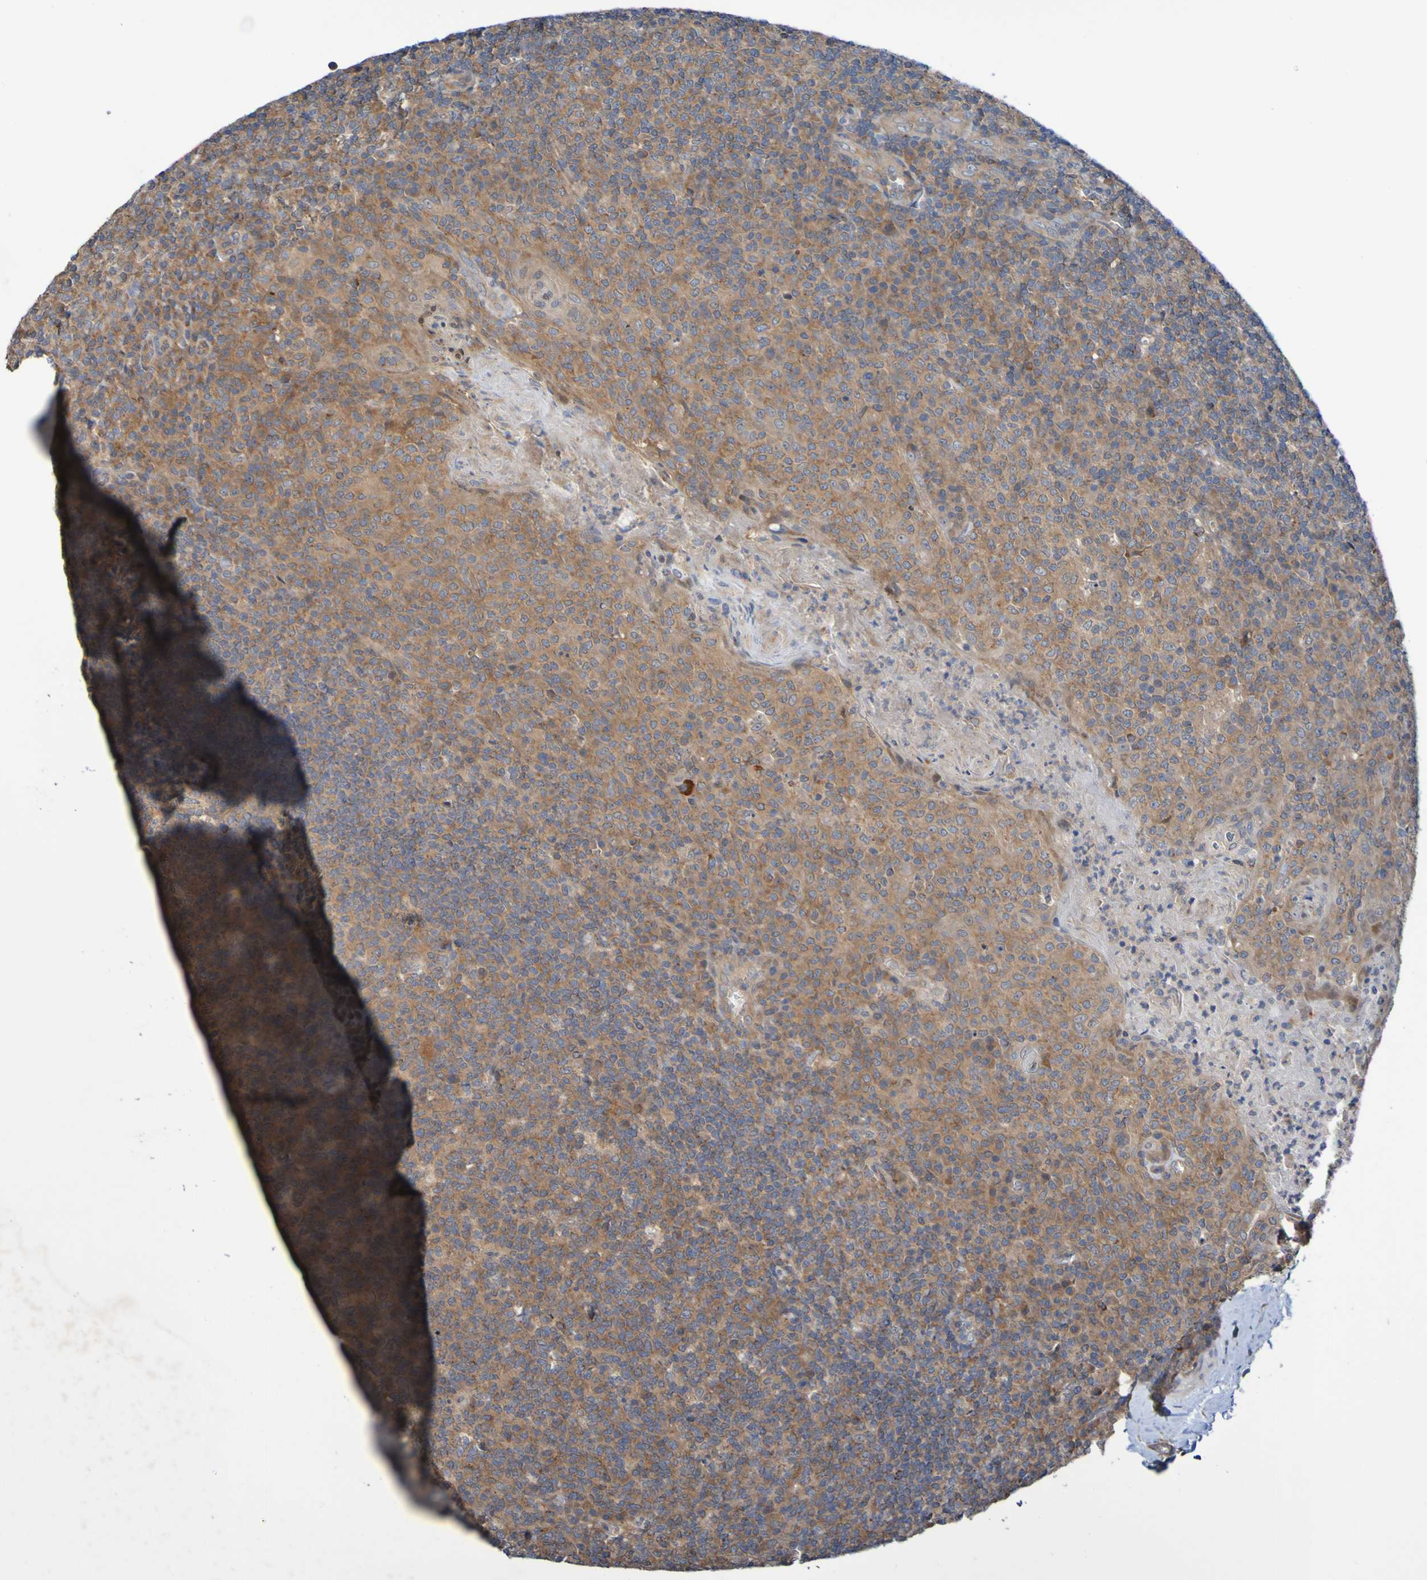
{"staining": {"intensity": "moderate", "quantity": ">75%", "location": "cytoplasmic/membranous"}, "tissue": "tonsil", "cell_type": "Germinal center cells", "image_type": "normal", "snomed": [{"axis": "morphology", "description": "Normal tissue, NOS"}, {"axis": "topography", "description": "Tonsil"}], "caption": "Protein staining of unremarkable tonsil reveals moderate cytoplasmic/membranous staining in about >75% of germinal center cells.", "gene": "SDK1", "patient": {"sex": "male", "age": 17}}